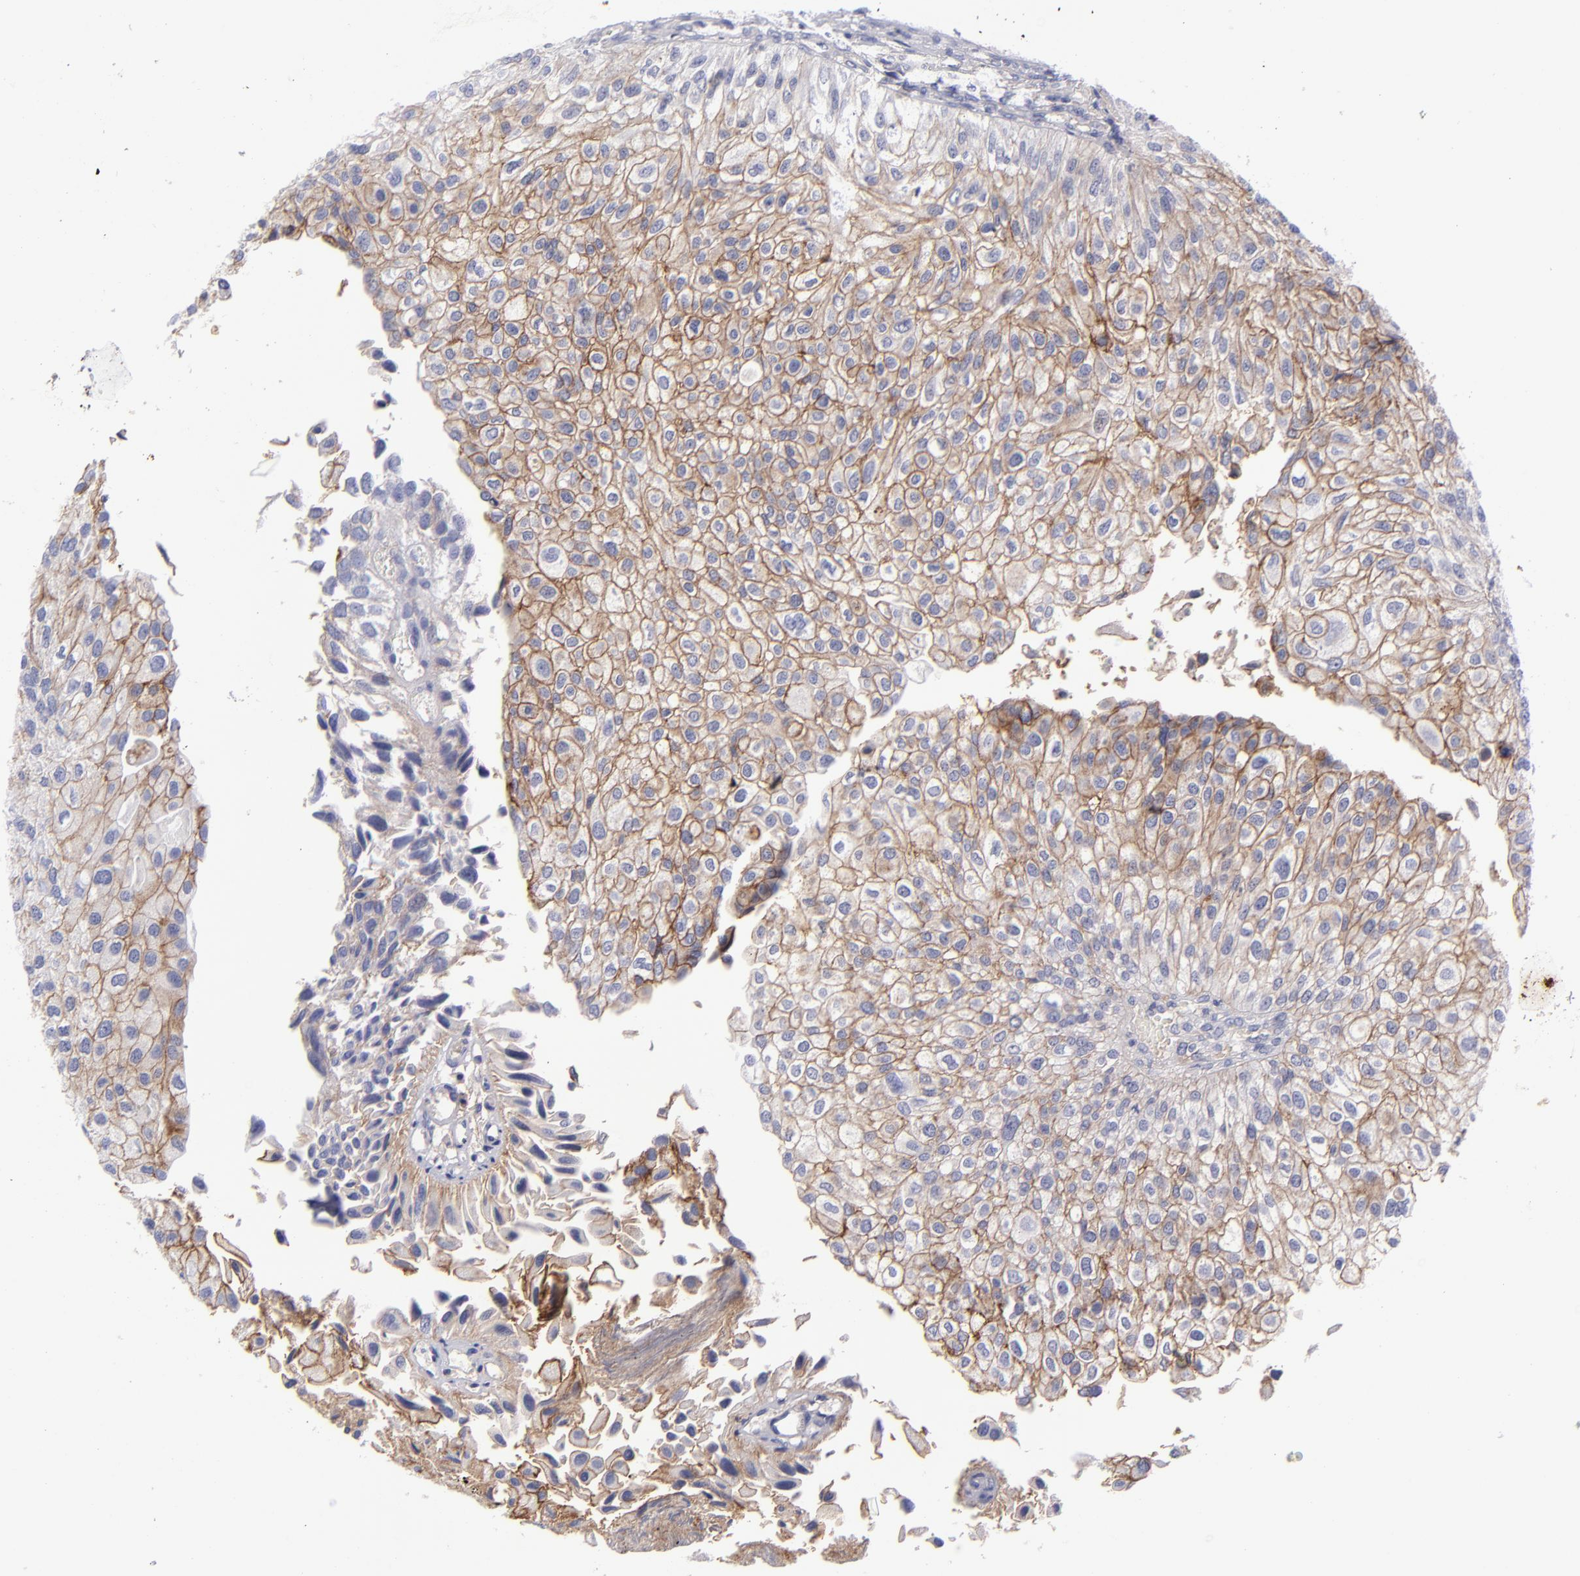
{"staining": {"intensity": "moderate", "quantity": ">75%", "location": "cytoplasmic/membranous"}, "tissue": "urothelial cancer", "cell_type": "Tumor cells", "image_type": "cancer", "snomed": [{"axis": "morphology", "description": "Urothelial carcinoma, Low grade"}, {"axis": "topography", "description": "Urinary bladder"}], "caption": "Moderate cytoplasmic/membranous staining for a protein is appreciated in about >75% of tumor cells of urothelial cancer using immunohistochemistry.", "gene": "BSG", "patient": {"sex": "female", "age": 89}}